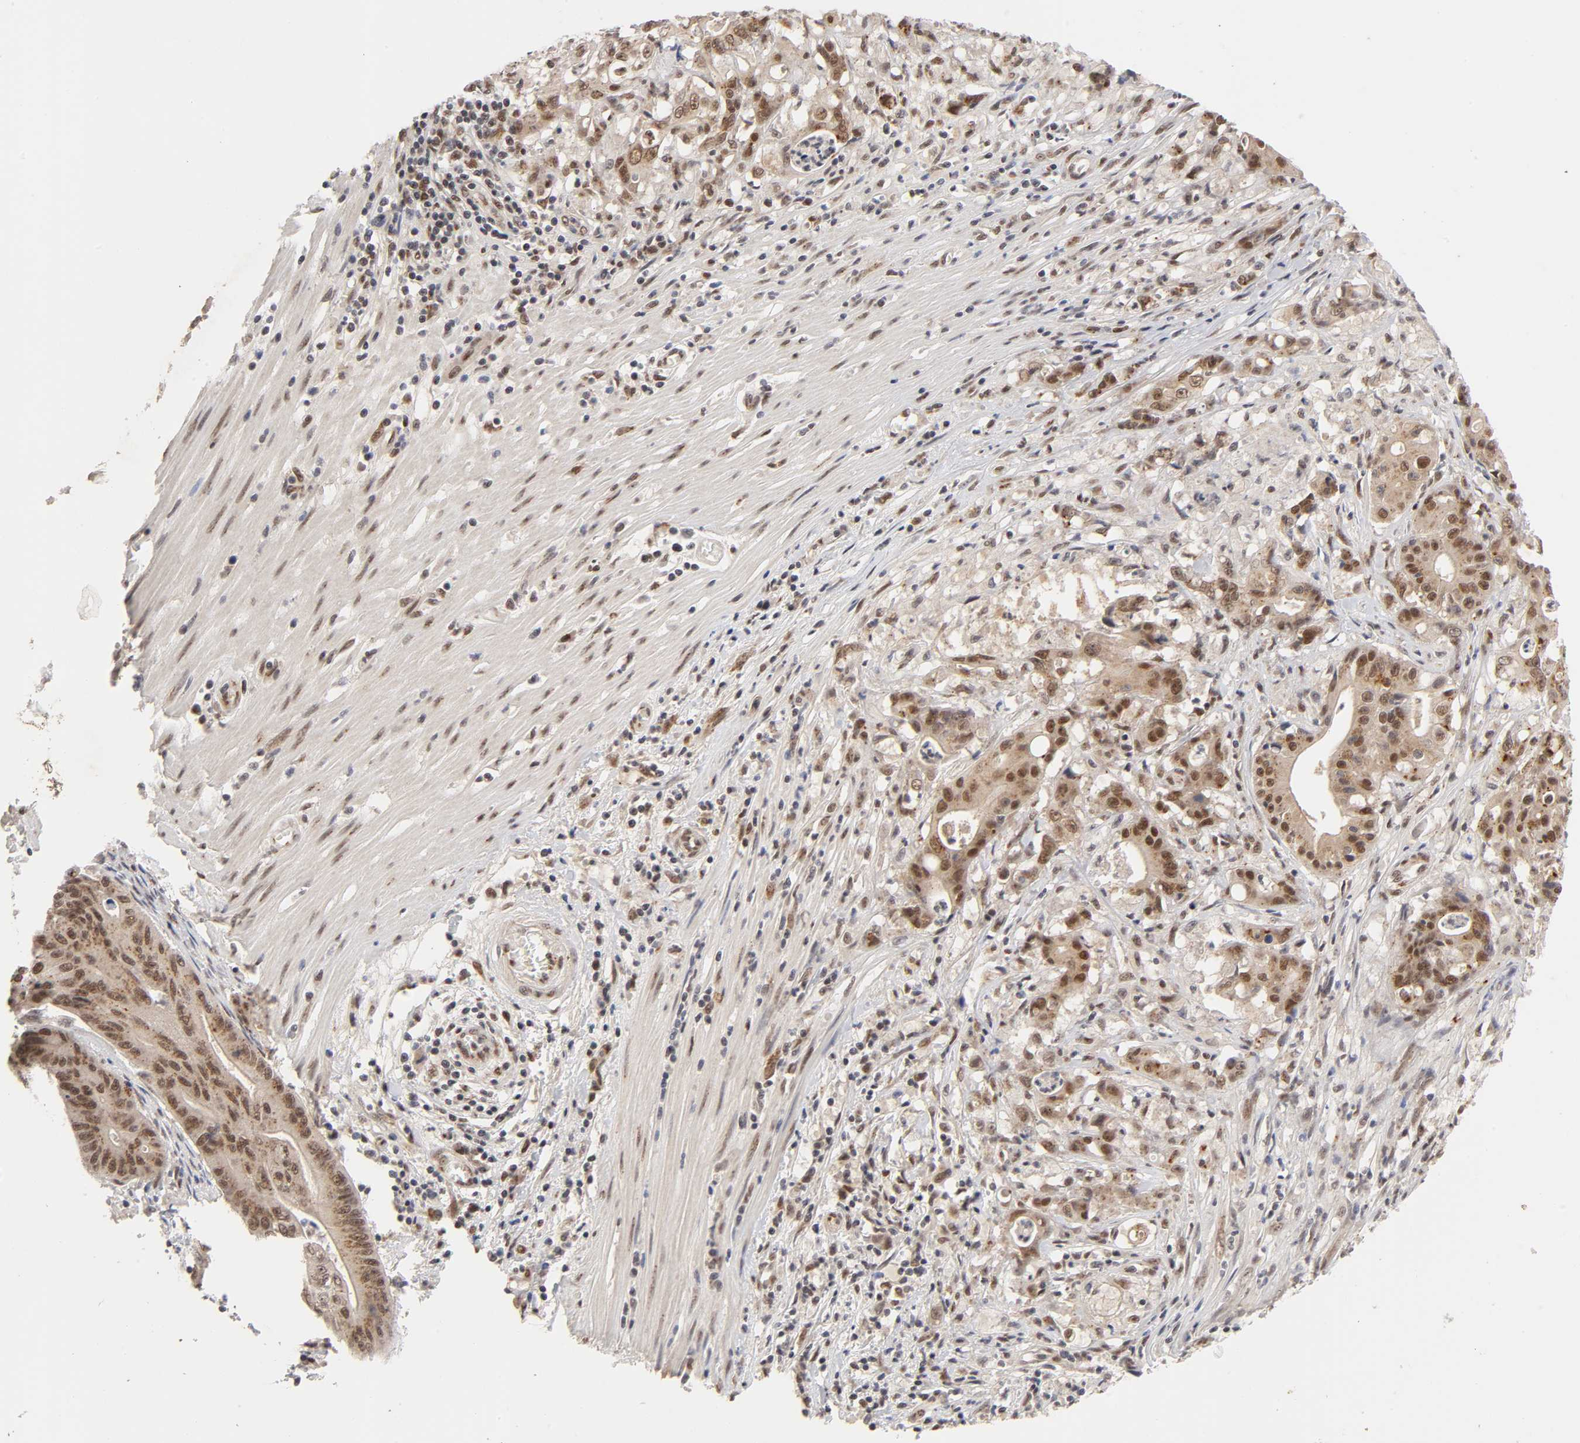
{"staining": {"intensity": "strong", "quantity": ">75%", "location": "cytoplasmic/membranous,nuclear"}, "tissue": "pancreatic cancer", "cell_type": "Tumor cells", "image_type": "cancer", "snomed": [{"axis": "morphology", "description": "Normal tissue, NOS"}, {"axis": "topography", "description": "Lymph node"}], "caption": "Immunohistochemistry (IHC) (DAB (3,3'-diaminobenzidine)) staining of pancreatic cancer displays strong cytoplasmic/membranous and nuclear protein positivity in approximately >75% of tumor cells.", "gene": "EP300", "patient": {"sex": "male", "age": 62}}